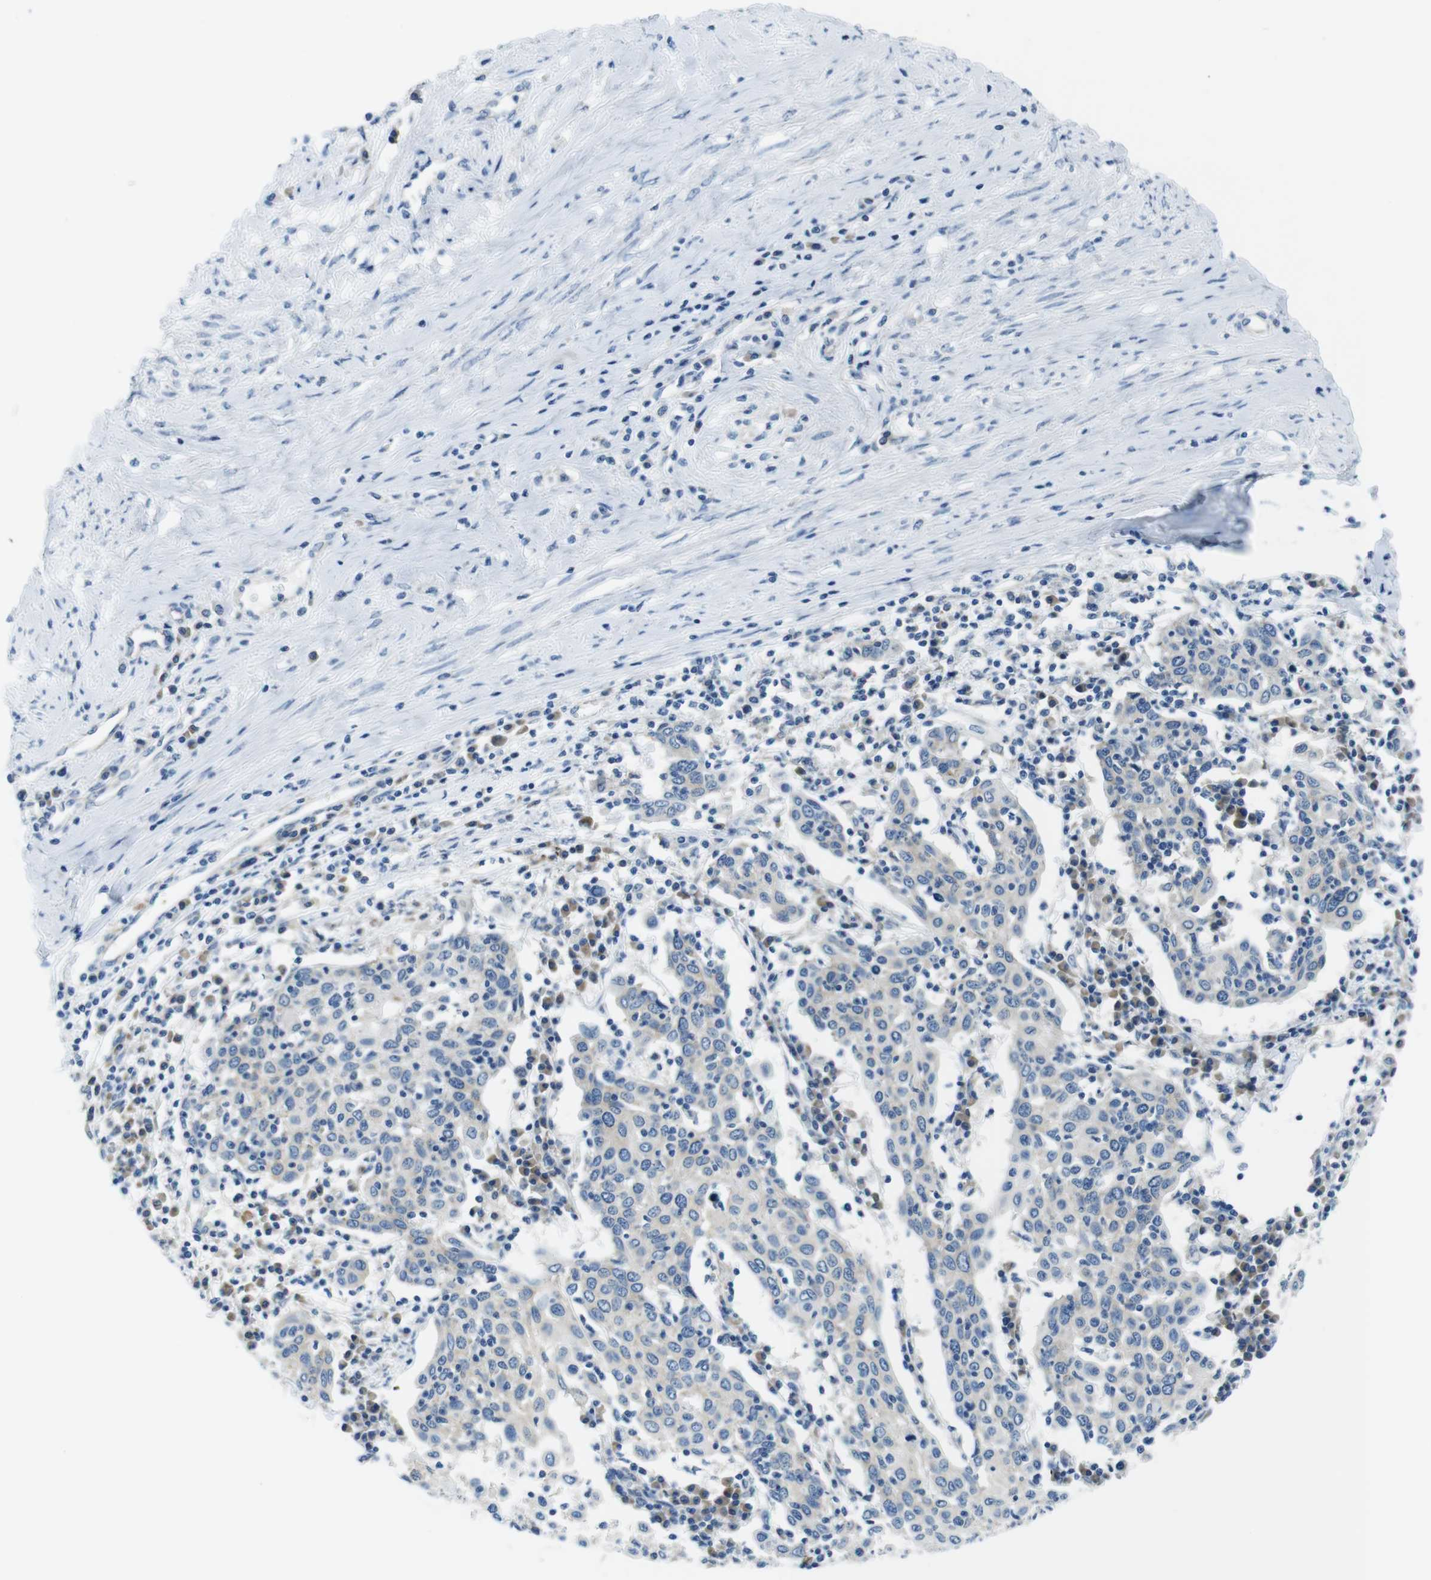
{"staining": {"intensity": "negative", "quantity": "none", "location": "none"}, "tissue": "cervical cancer", "cell_type": "Tumor cells", "image_type": "cancer", "snomed": [{"axis": "morphology", "description": "Squamous cell carcinoma, NOS"}, {"axis": "topography", "description": "Cervix"}], "caption": "A high-resolution micrograph shows immunohistochemistry (IHC) staining of squamous cell carcinoma (cervical), which shows no significant staining in tumor cells.", "gene": "EIF2B5", "patient": {"sex": "female", "age": 40}}